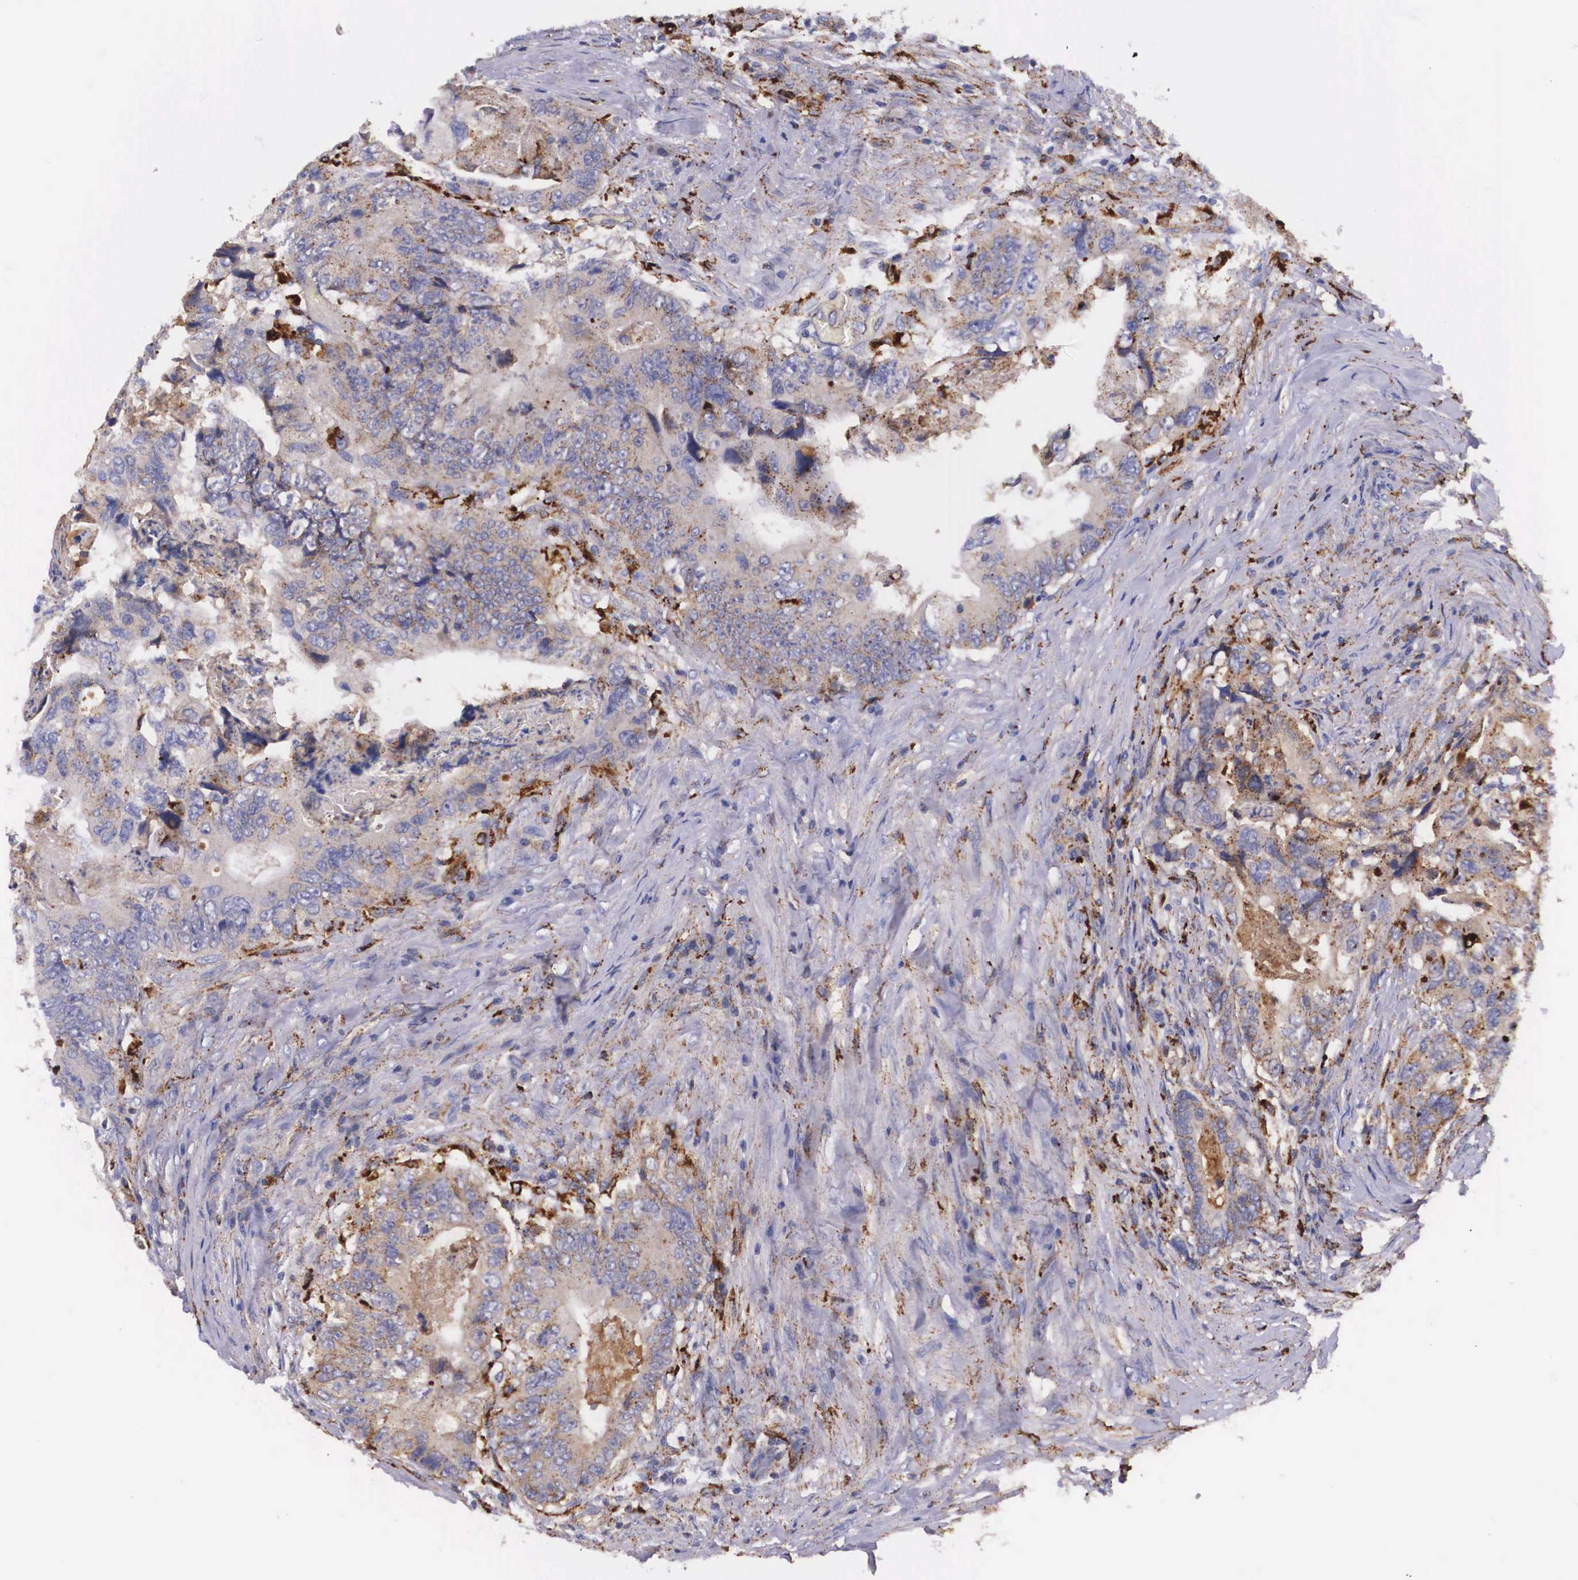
{"staining": {"intensity": "moderate", "quantity": "25%-75%", "location": "cytoplasmic/membranous"}, "tissue": "colorectal cancer", "cell_type": "Tumor cells", "image_type": "cancer", "snomed": [{"axis": "morphology", "description": "Adenocarcinoma, NOS"}, {"axis": "topography", "description": "Rectum"}], "caption": "A photomicrograph of human colorectal cancer (adenocarcinoma) stained for a protein shows moderate cytoplasmic/membranous brown staining in tumor cells.", "gene": "NAGA", "patient": {"sex": "female", "age": 82}}